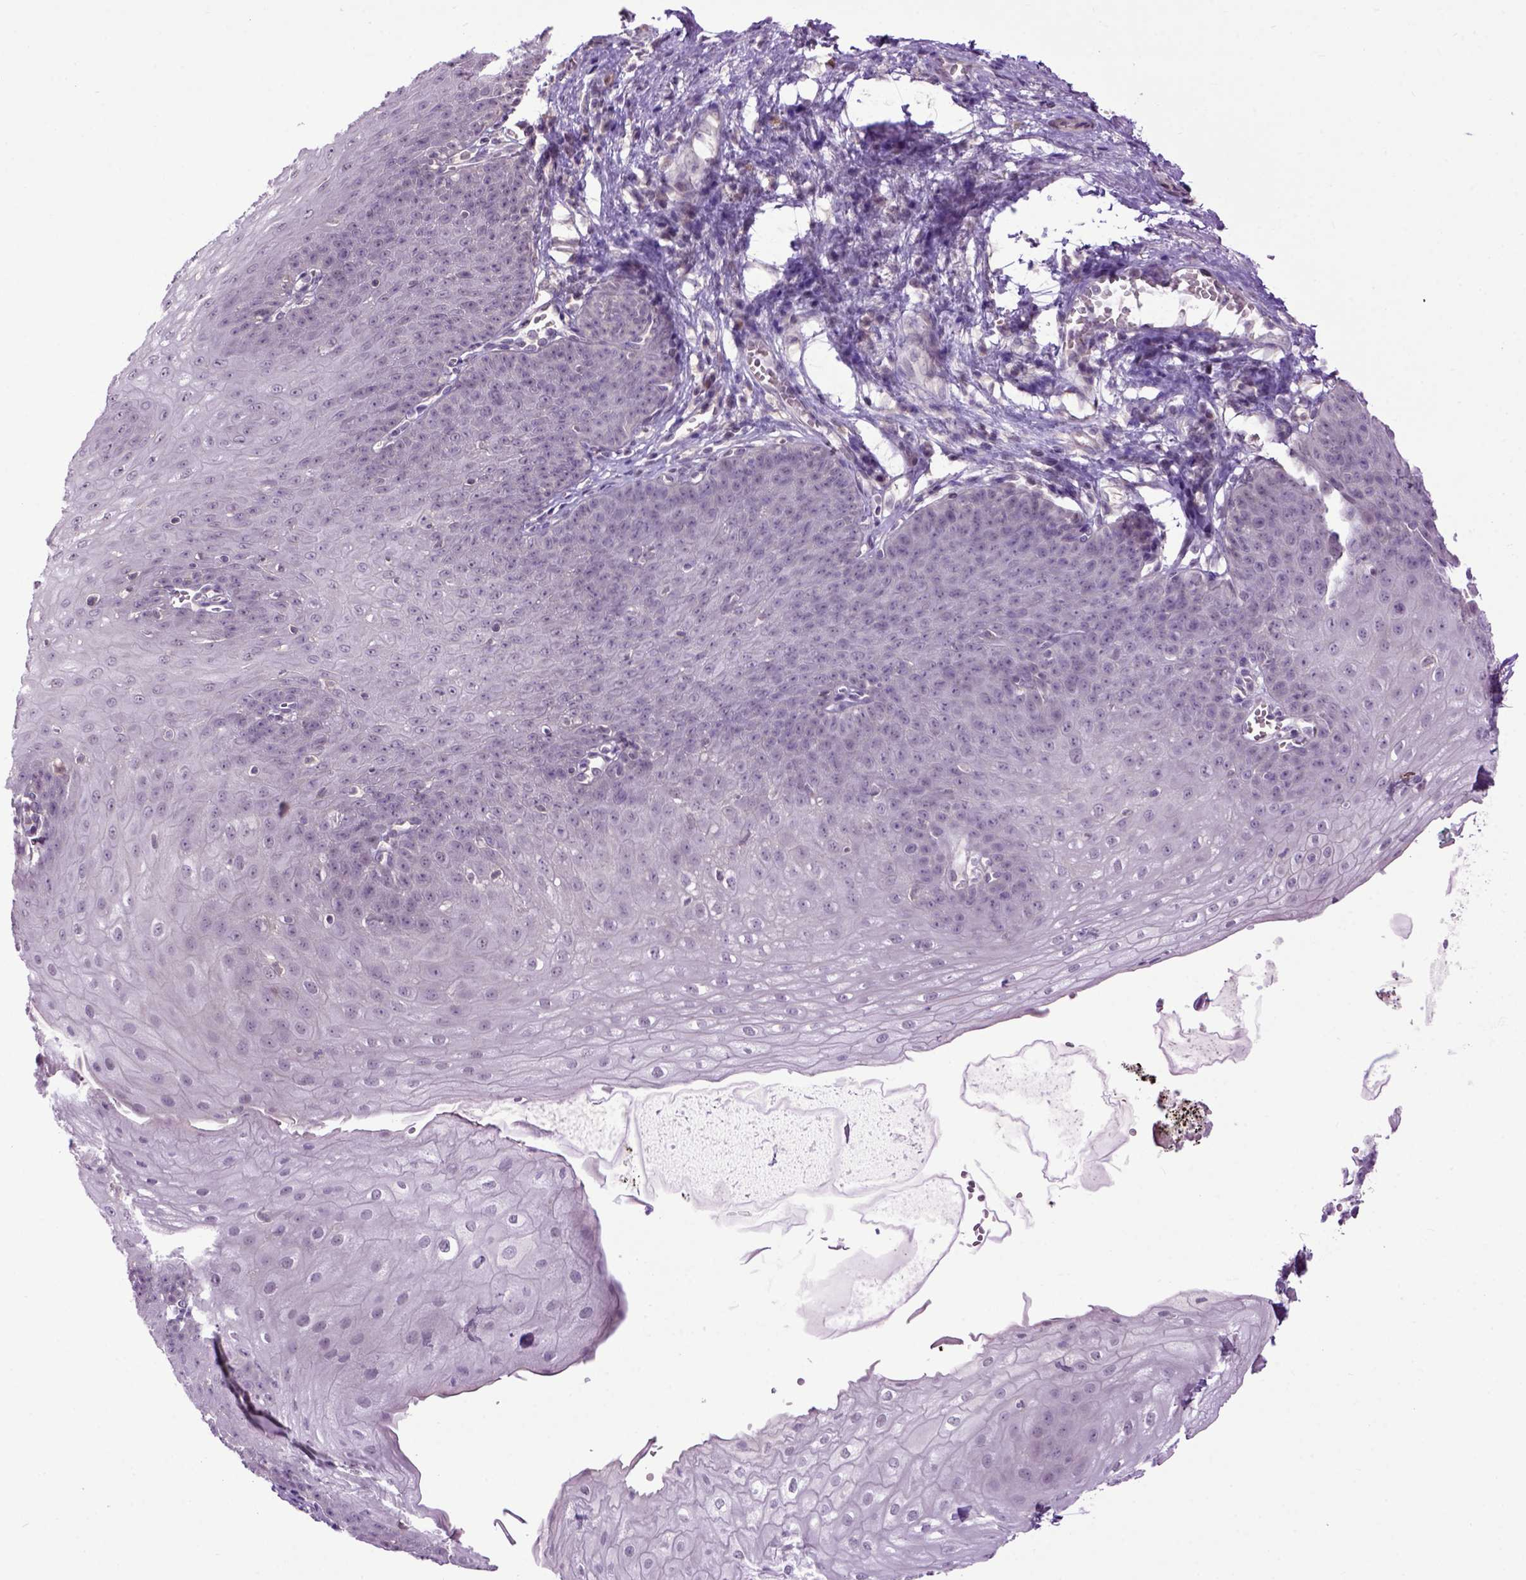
{"staining": {"intensity": "negative", "quantity": "none", "location": "none"}, "tissue": "esophagus", "cell_type": "Squamous epithelial cells", "image_type": "normal", "snomed": [{"axis": "morphology", "description": "Normal tissue, NOS"}, {"axis": "topography", "description": "Esophagus"}], "caption": "The immunohistochemistry histopathology image has no significant expression in squamous epithelial cells of esophagus. The staining was performed using DAB to visualize the protein expression in brown, while the nuclei were stained in blue with hematoxylin (Magnification: 20x).", "gene": "EMILIN3", "patient": {"sex": "male", "age": 71}}